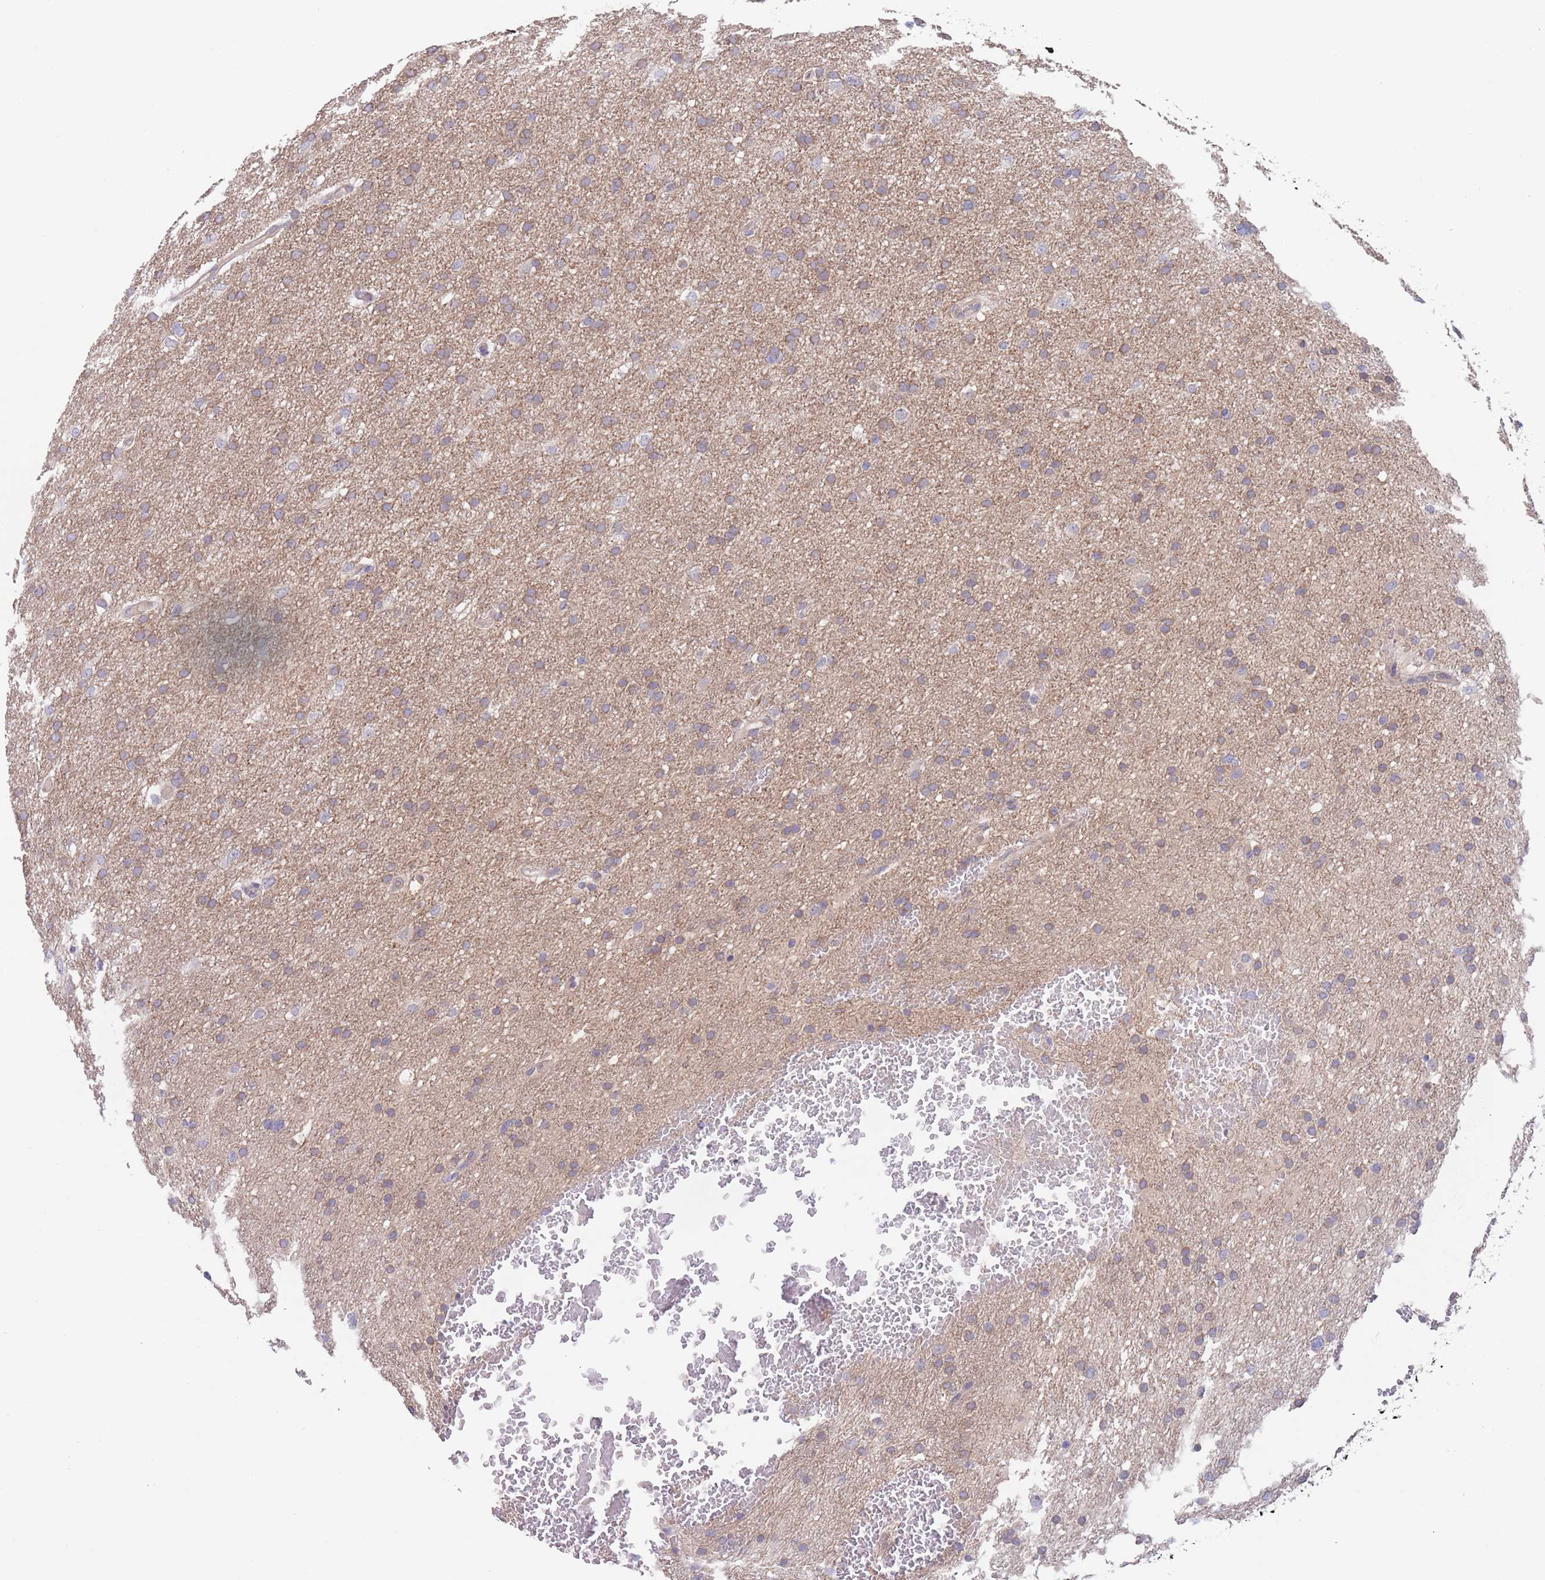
{"staining": {"intensity": "weak", "quantity": ">75%", "location": "cytoplasmic/membranous"}, "tissue": "glioma", "cell_type": "Tumor cells", "image_type": "cancer", "snomed": [{"axis": "morphology", "description": "Glioma, malignant, High grade"}, {"axis": "topography", "description": "Cerebral cortex"}], "caption": "A high-resolution image shows immunohistochemistry (IHC) staining of glioma, which shows weak cytoplasmic/membranous positivity in approximately >75% of tumor cells. The protein of interest is shown in brown color, while the nuclei are stained blue.", "gene": "ZNF281", "patient": {"sex": "female", "age": 36}}